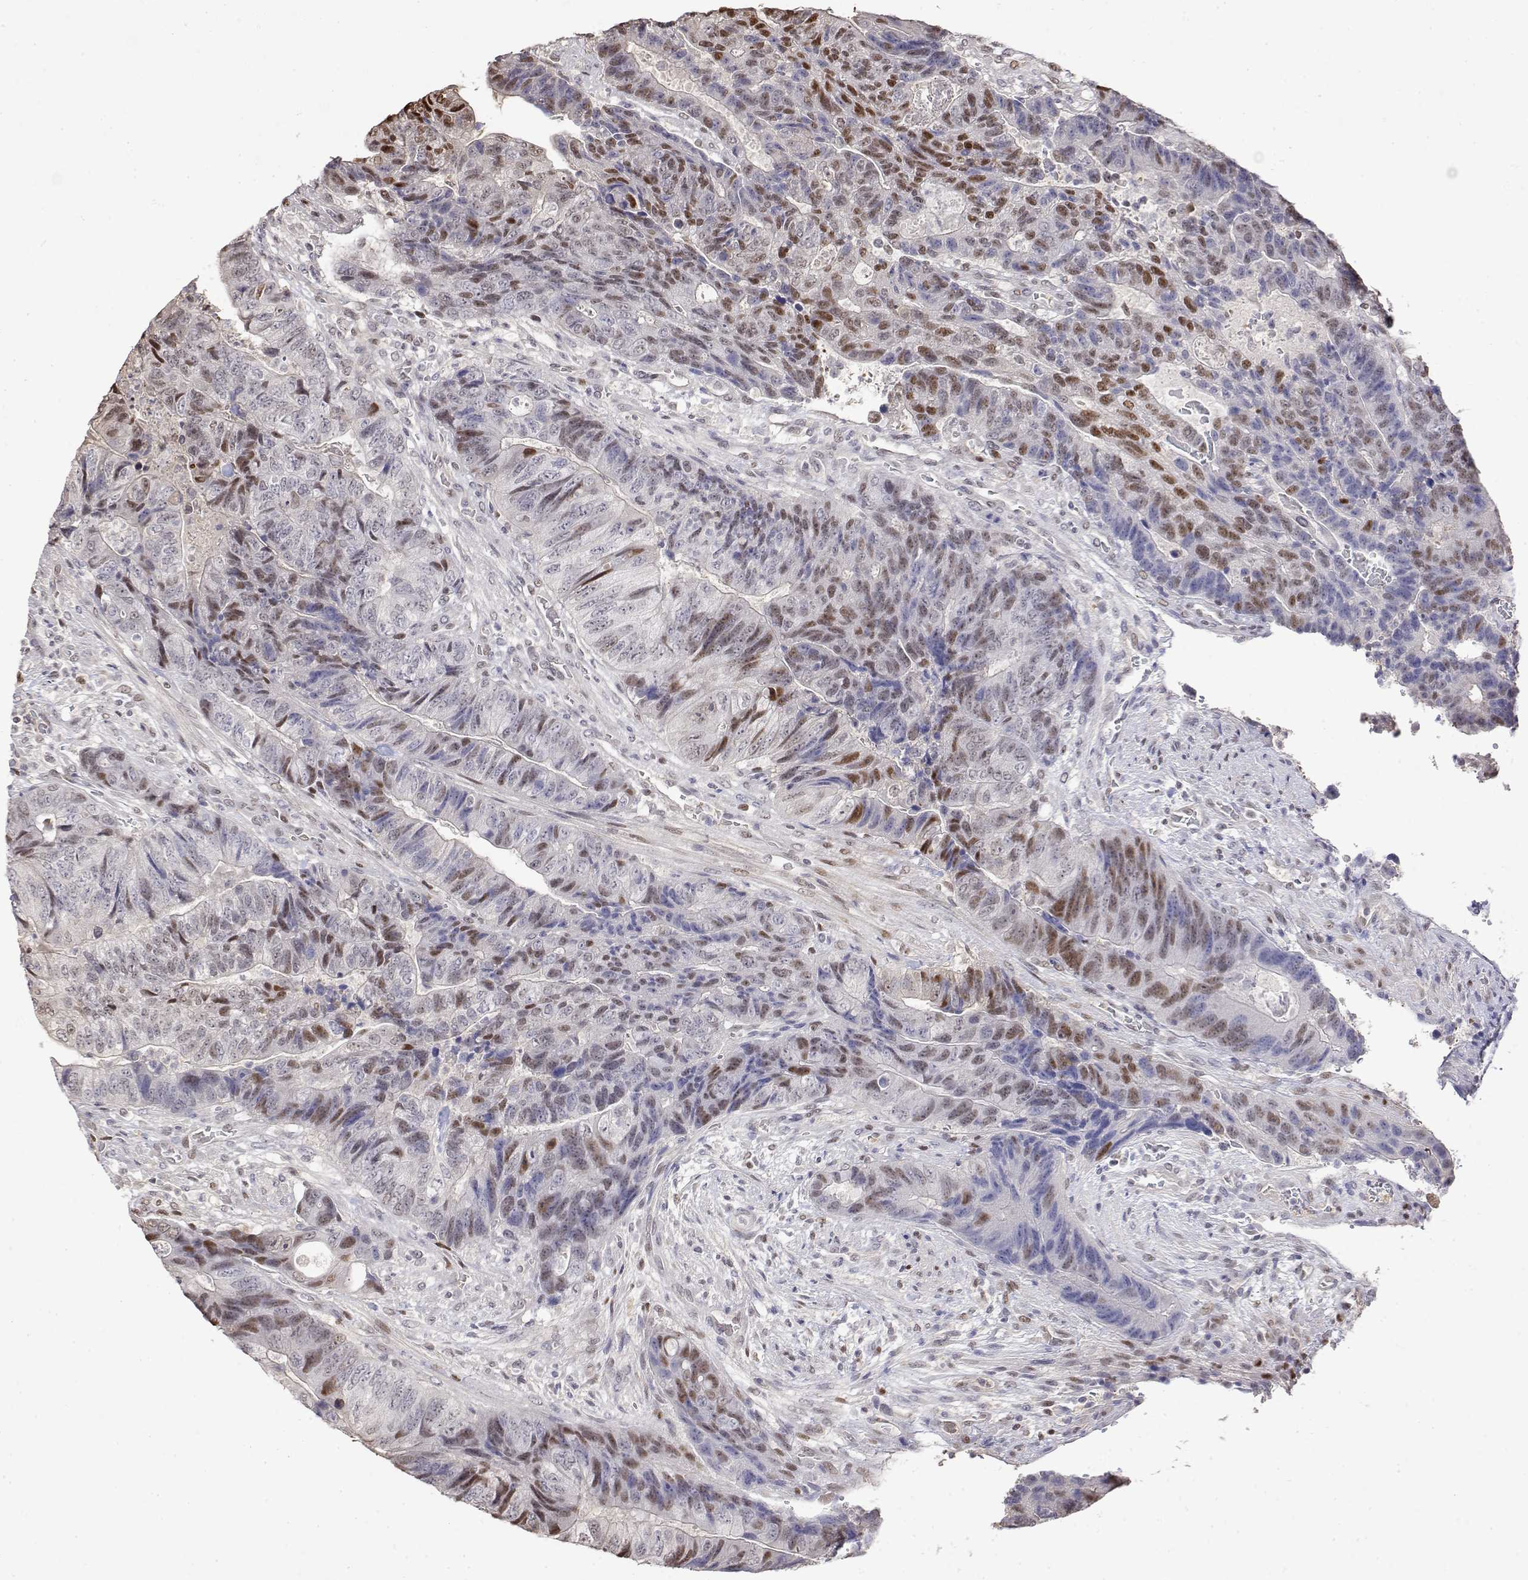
{"staining": {"intensity": "moderate", "quantity": "<25%", "location": "nuclear"}, "tissue": "colorectal cancer", "cell_type": "Tumor cells", "image_type": "cancer", "snomed": [{"axis": "morphology", "description": "Normal tissue, NOS"}, {"axis": "morphology", "description": "Adenocarcinoma, NOS"}, {"axis": "topography", "description": "Colon"}], "caption": "Colorectal cancer (adenocarcinoma) stained for a protein (brown) exhibits moderate nuclear positive expression in approximately <25% of tumor cells.", "gene": "TPI1", "patient": {"sex": "female", "age": 48}}